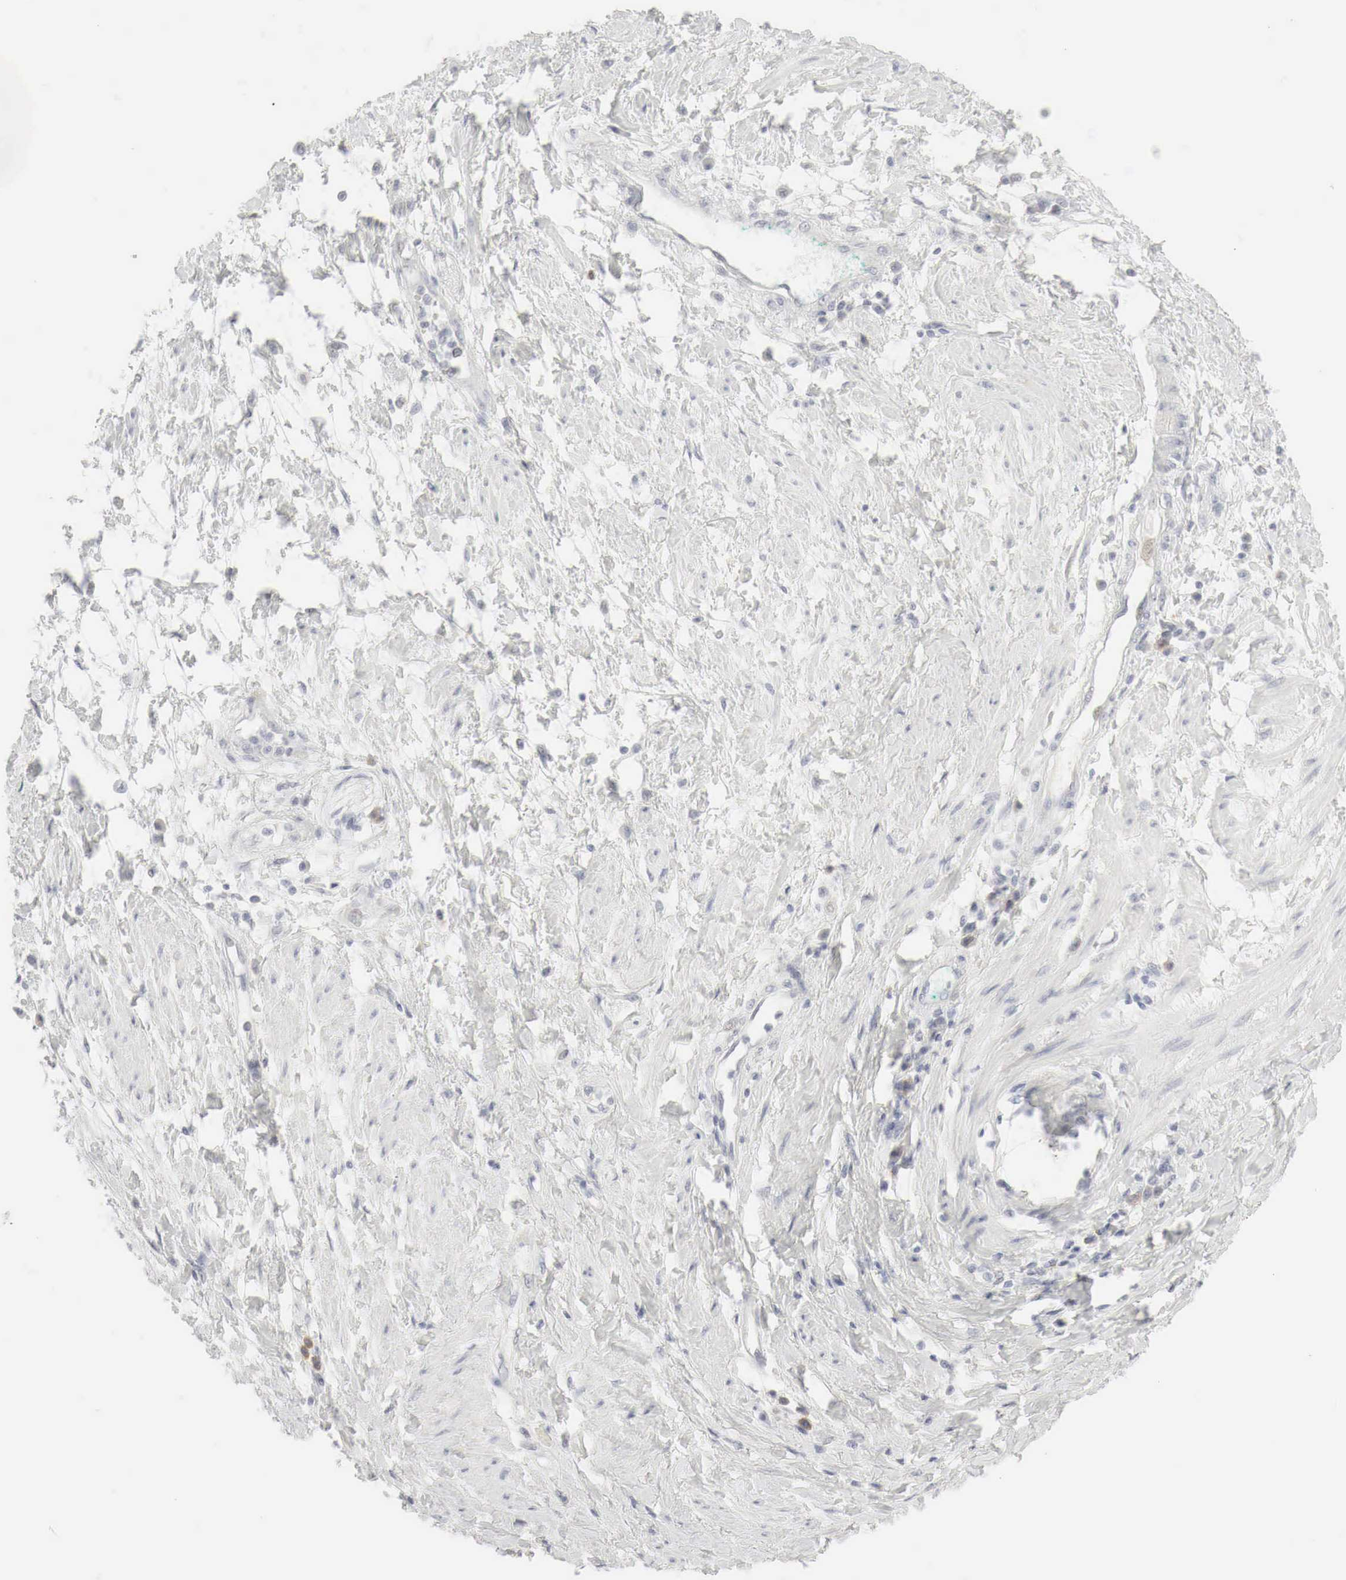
{"staining": {"intensity": "moderate", "quantity": ">75%", "location": "nuclear"}, "tissue": "cervical cancer", "cell_type": "Tumor cells", "image_type": "cancer", "snomed": [{"axis": "morphology", "description": "Squamous cell carcinoma, NOS"}, {"axis": "topography", "description": "Cervix"}], "caption": "Cervical cancer (squamous cell carcinoma) stained for a protein (brown) exhibits moderate nuclear positive positivity in about >75% of tumor cells.", "gene": "TP63", "patient": {"sex": "female", "age": 57}}